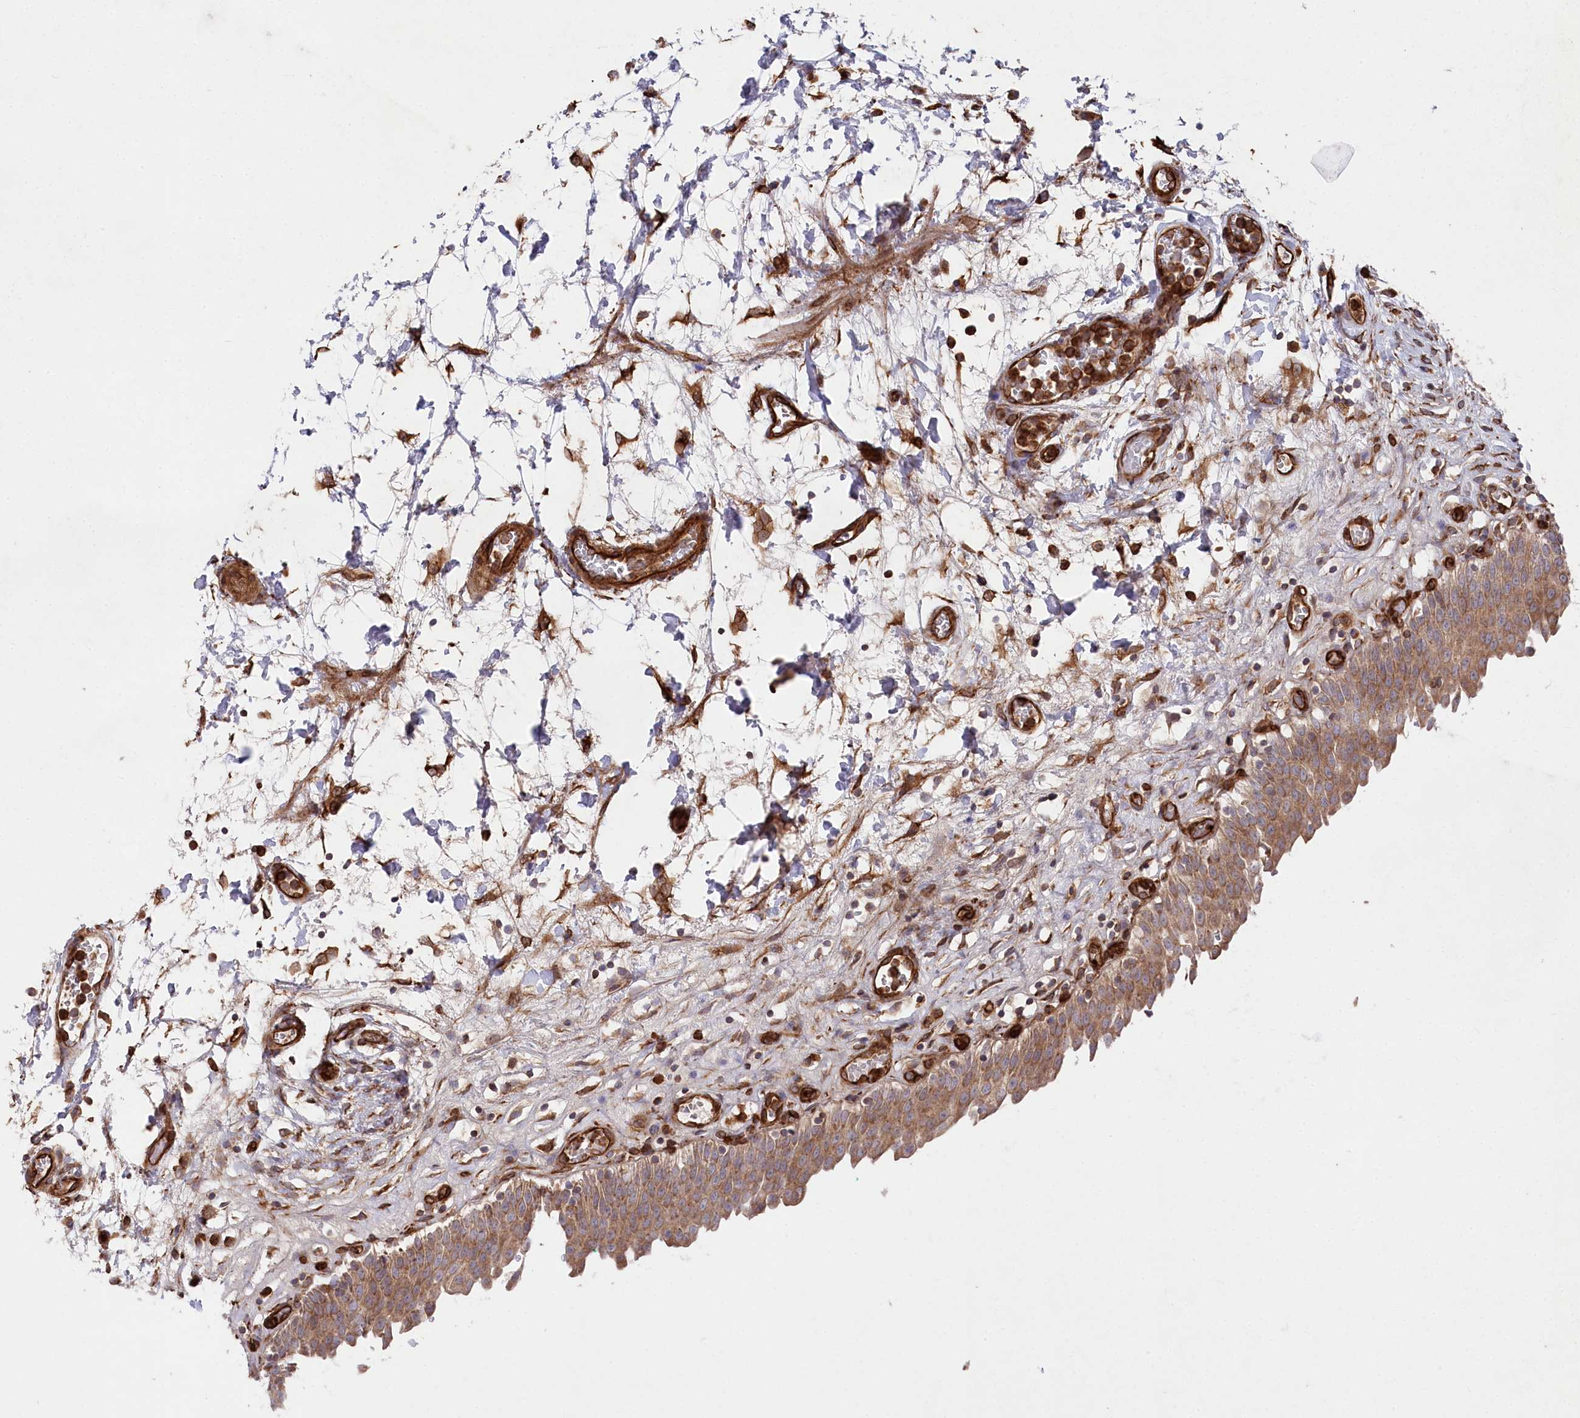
{"staining": {"intensity": "moderate", "quantity": ">75%", "location": "cytoplasmic/membranous"}, "tissue": "urinary bladder", "cell_type": "Urothelial cells", "image_type": "normal", "snomed": [{"axis": "morphology", "description": "Urothelial carcinoma, High grade"}, {"axis": "topography", "description": "Urinary bladder"}], "caption": "Immunohistochemistry of unremarkable urinary bladder demonstrates medium levels of moderate cytoplasmic/membranous positivity in approximately >75% of urothelial cells.", "gene": "MTPAP", "patient": {"sex": "male", "age": 46}}